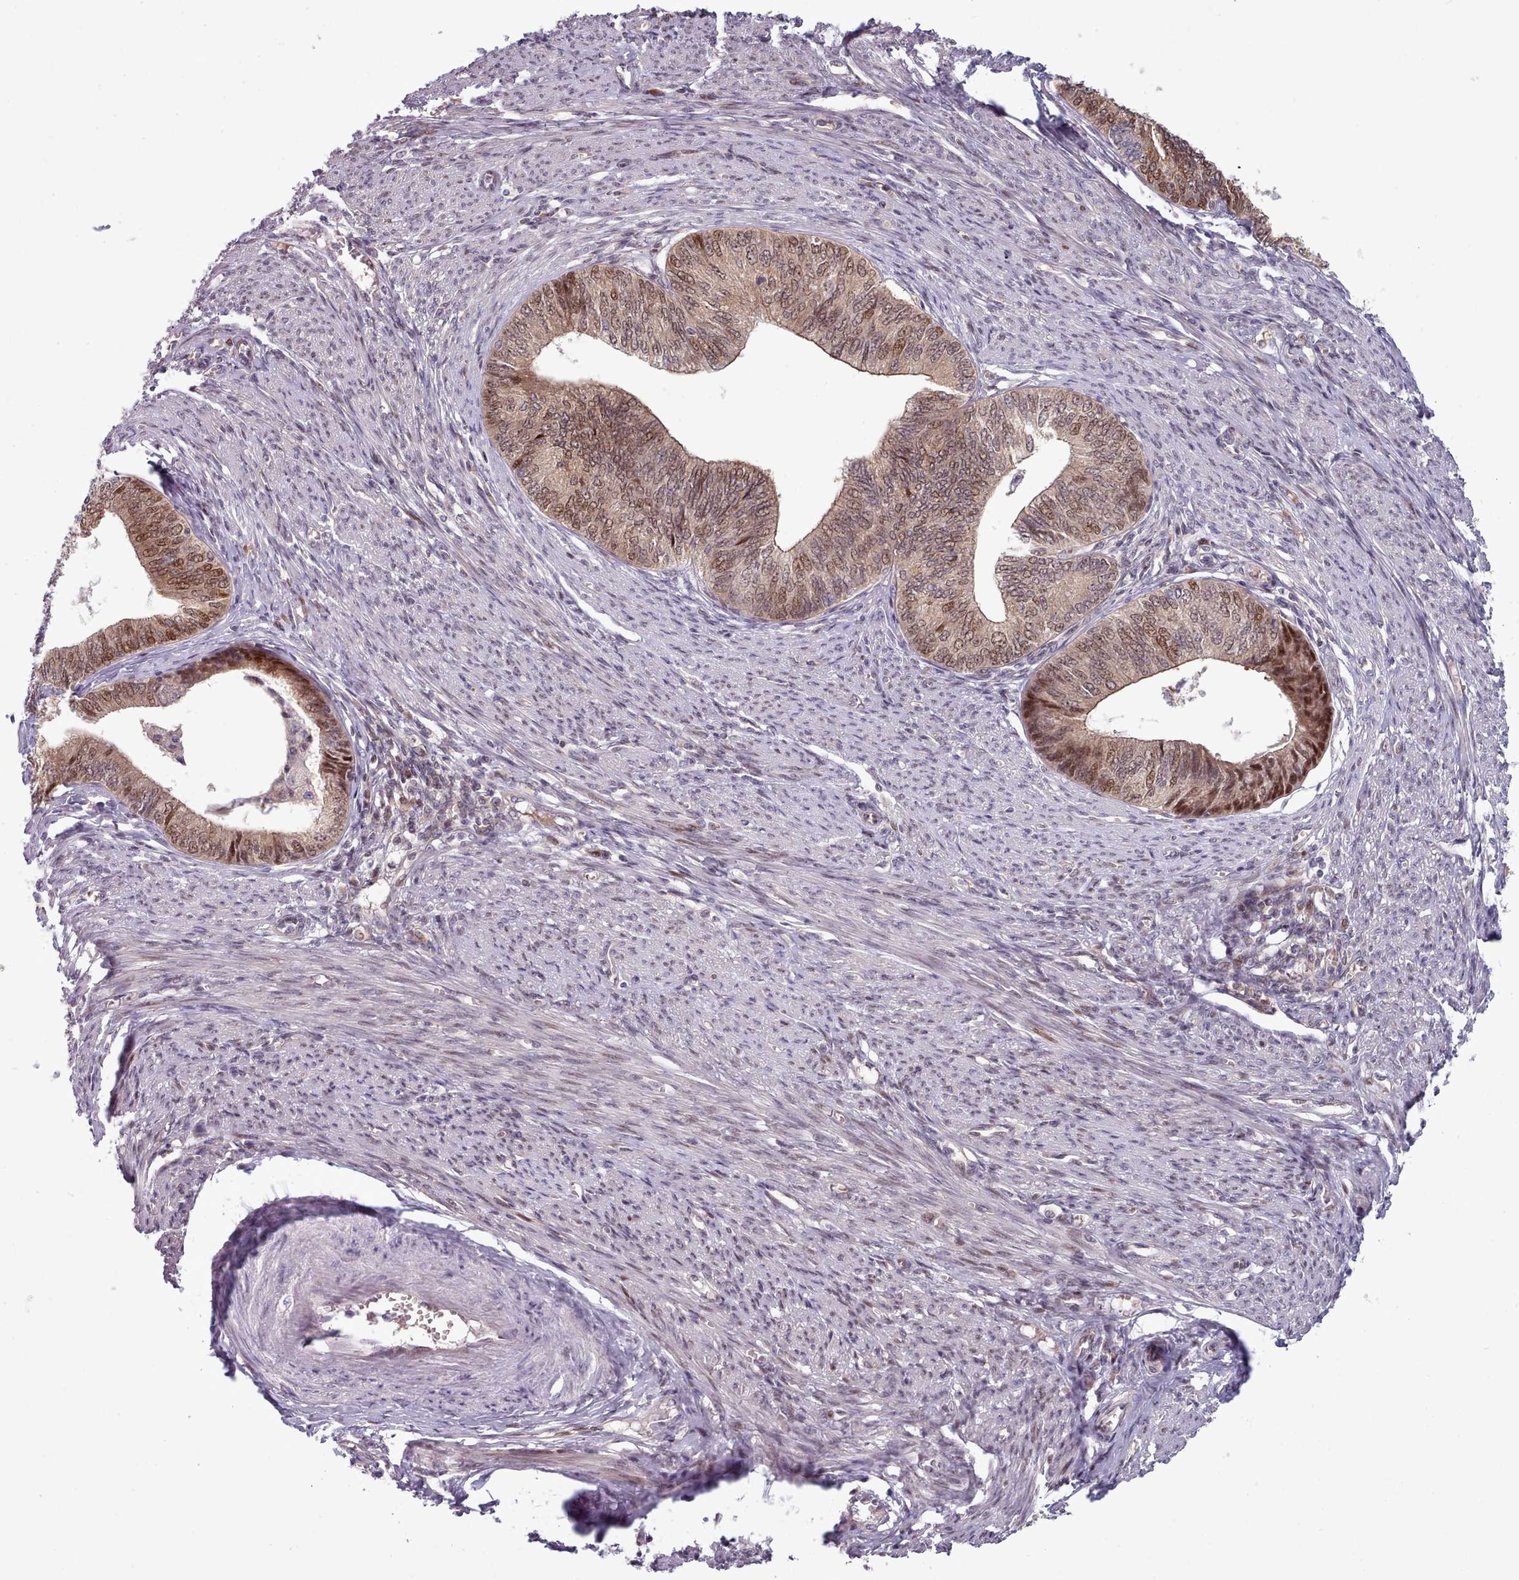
{"staining": {"intensity": "moderate", "quantity": ">75%", "location": "cytoplasmic/membranous,nuclear"}, "tissue": "endometrial cancer", "cell_type": "Tumor cells", "image_type": "cancer", "snomed": [{"axis": "morphology", "description": "Adenocarcinoma, NOS"}, {"axis": "topography", "description": "Endometrium"}], "caption": "Immunohistochemical staining of human endometrial cancer demonstrates medium levels of moderate cytoplasmic/membranous and nuclear positivity in about >75% of tumor cells.", "gene": "CLNS1A", "patient": {"sex": "female", "age": 68}}